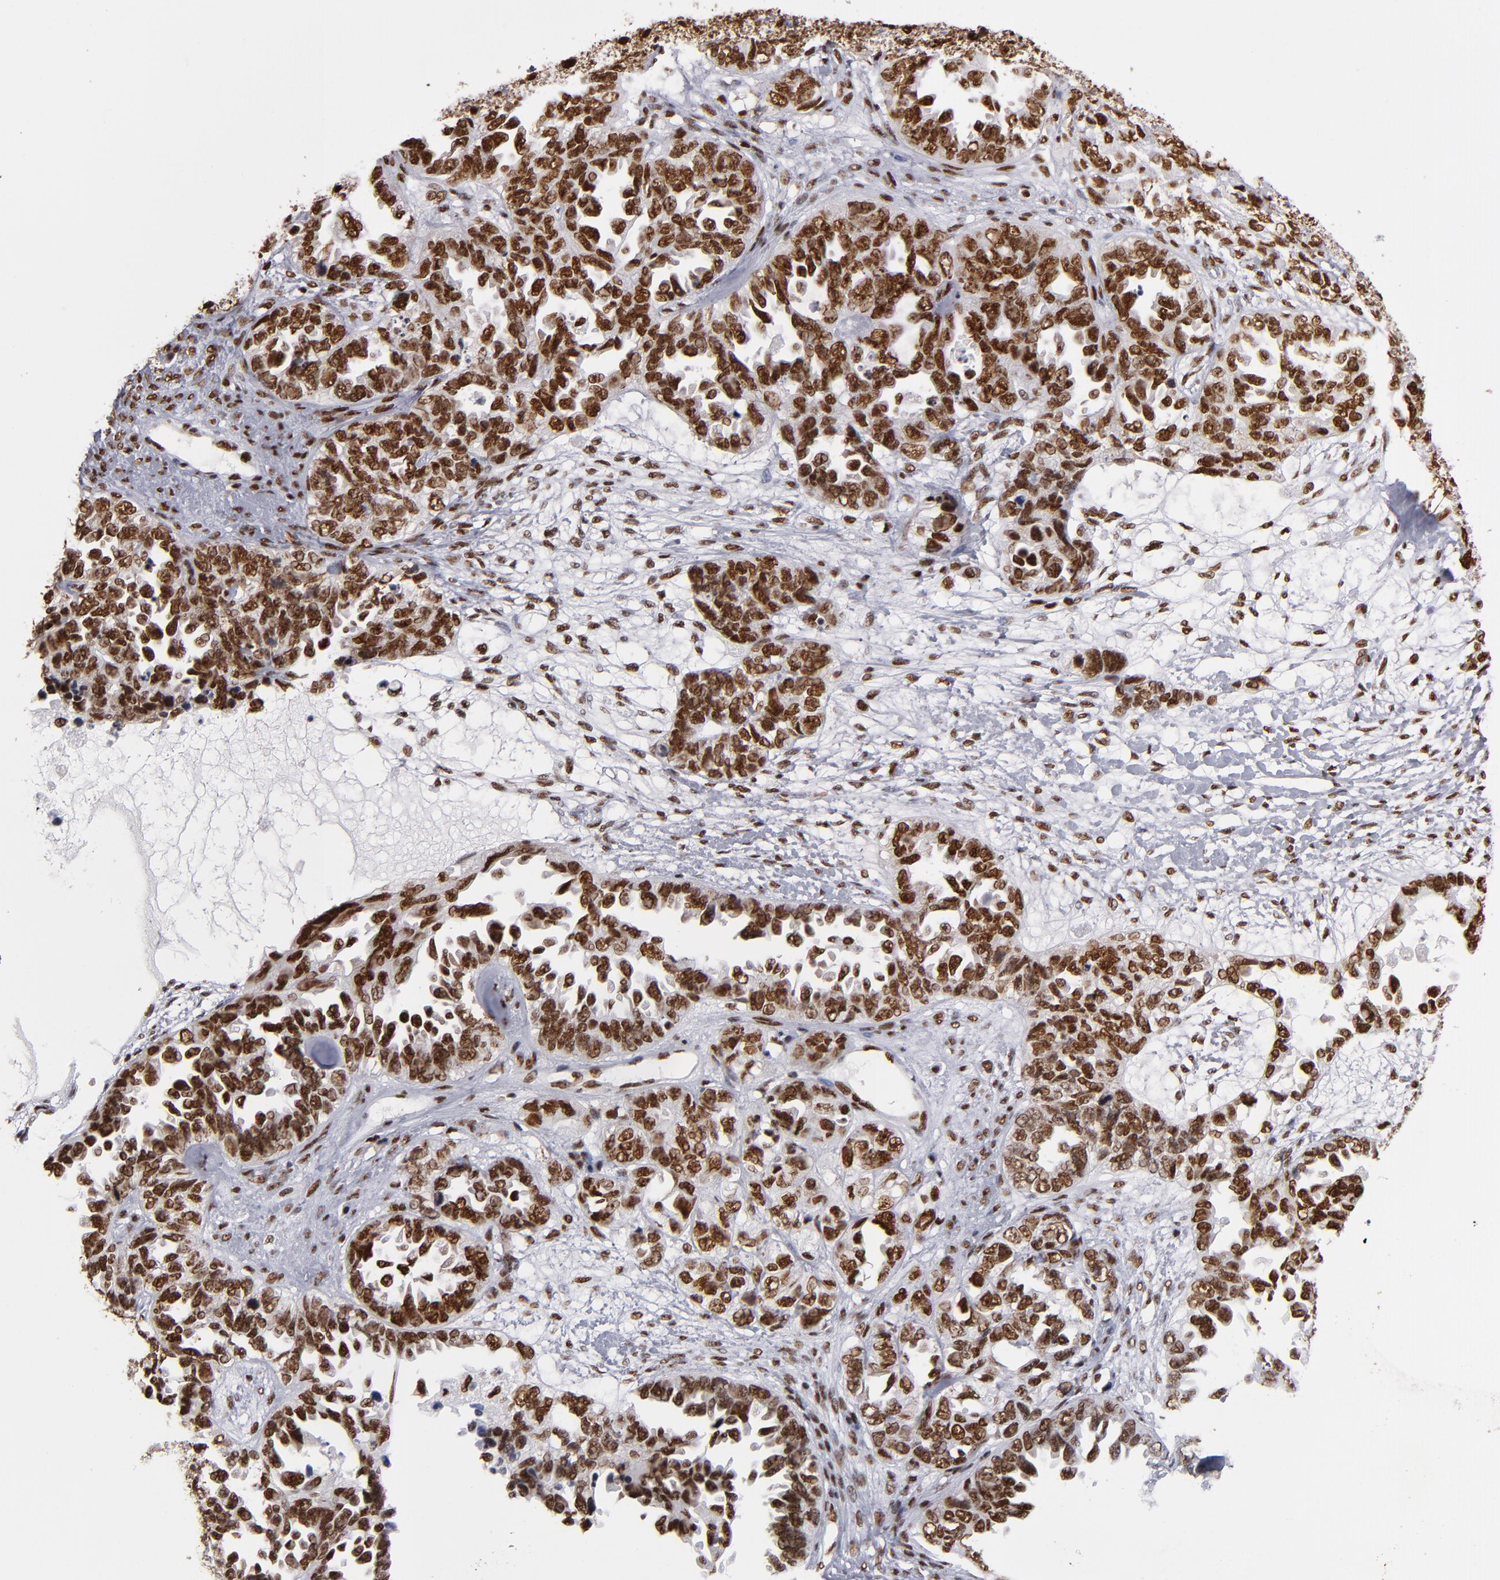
{"staining": {"intensity": "strong", "quantity": ">75%", "location": "nuclear"}, "tissue": "ovarian cancer", "cell_type": "Tumor cells", "image_type": "cancer", "snomed": [{"axis": "morphology", "description": "Cystadenocarcinoma, serous, NOS"}, {"axis": "topography", "description": "Ovary"}], "caption": "Brown immunohistochemical staining in ovarian cancer exhibits strong nuclear staining in about >75% of tumor cells. The staining was performed using DAB, with brown indicating positive protein expression. Nuclei are stained blue with hematoxylin.", "gene": "MRE11", "patient": {"sex": "female", "age": 82}}